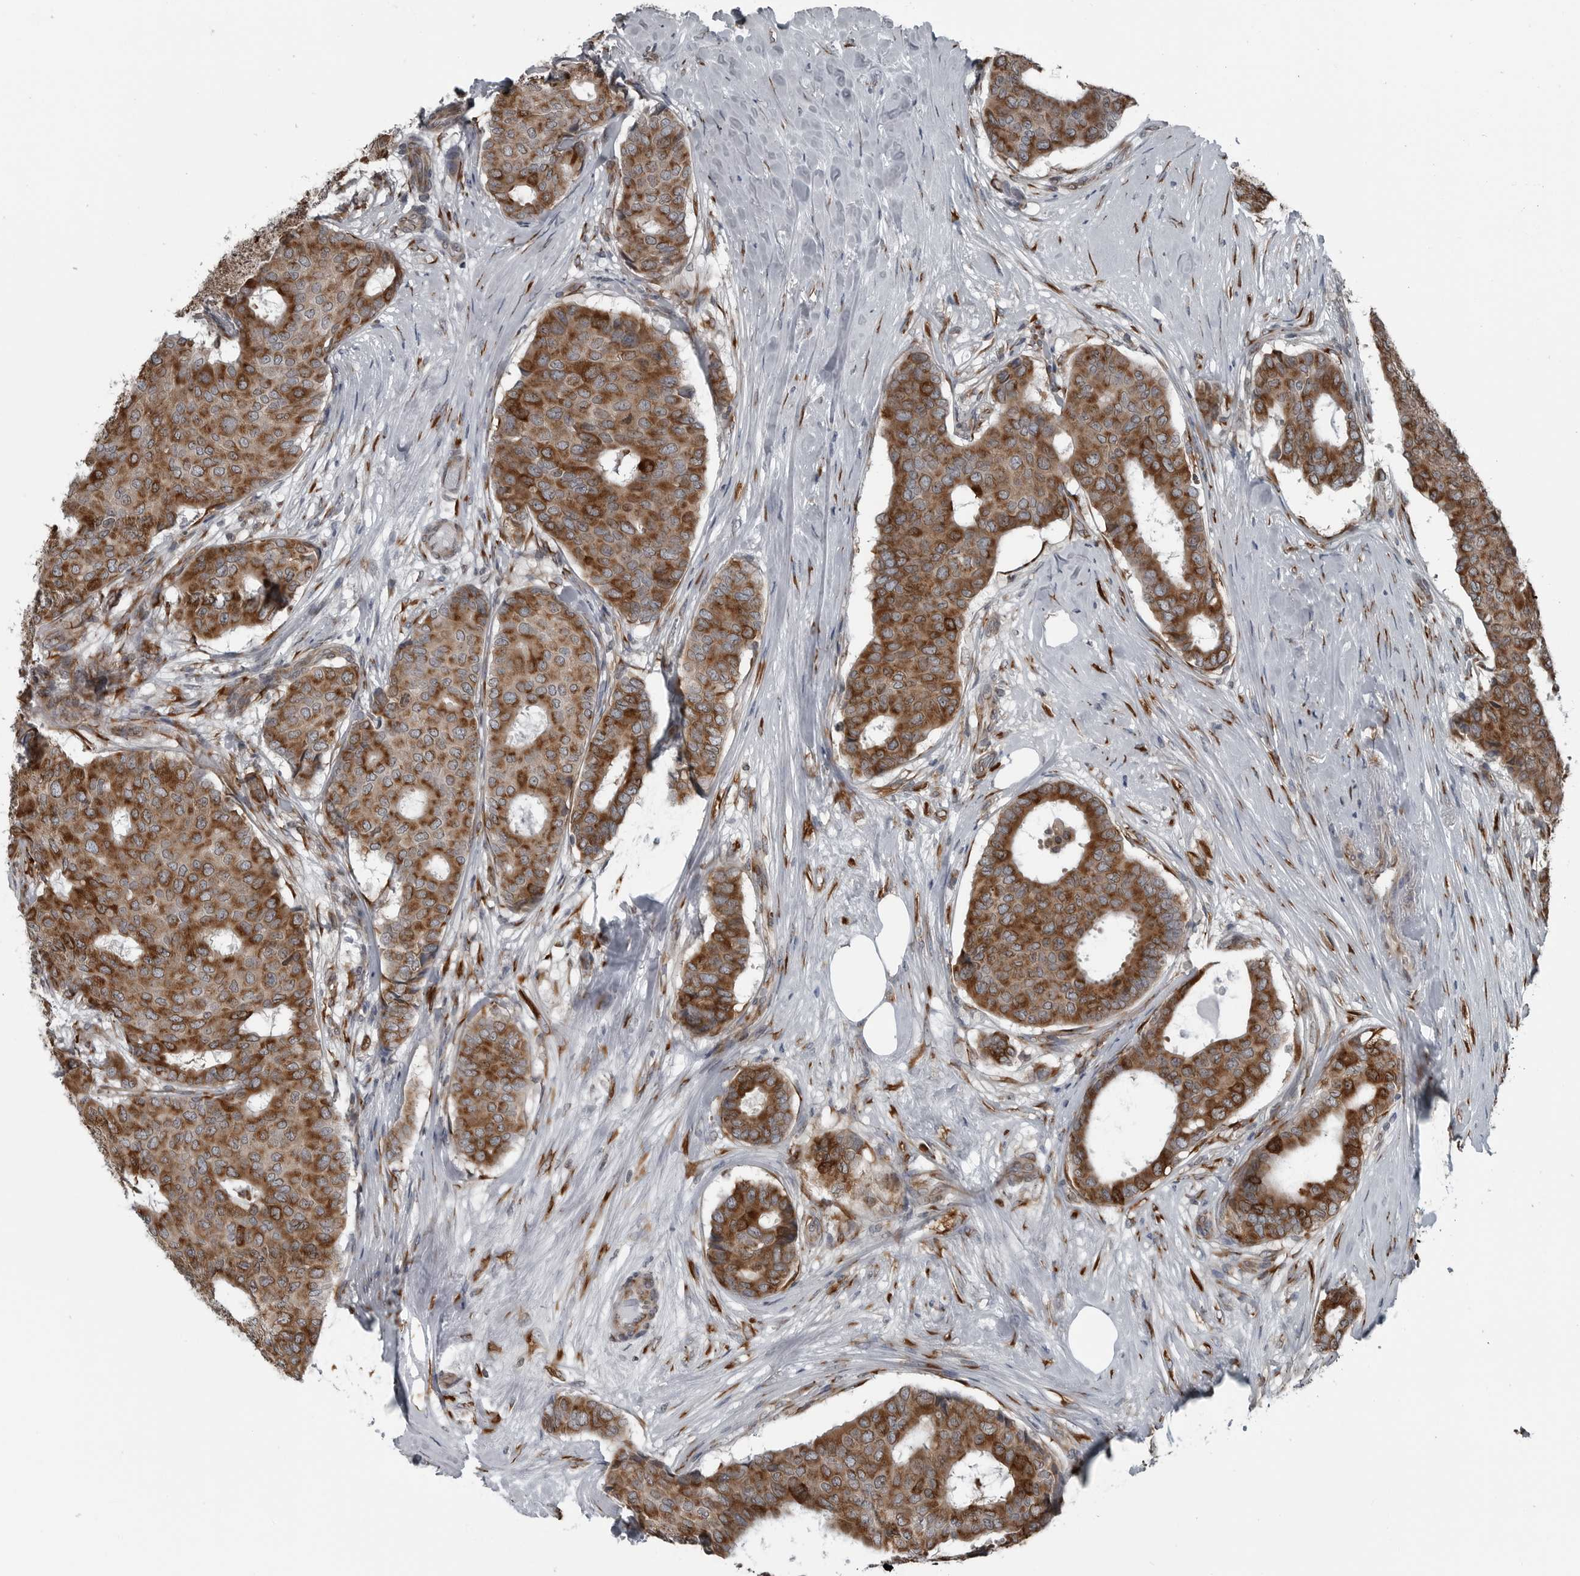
{"staining": {"intensity": "moderate", "quantity": ">75%", "location": "cytoplasmic/membranous"}, "tissue": "breast cancer", "cell_type": "Tumor cells", "image_type": "cancer", "snomed": [{"axis": "morphology", "description": "Duct carcinoma"}, {"axis": "topography", "description": "Breast"}], "caption": "Tumor cells demonstrate moderate cytoplasmic/membranous positivity in approximately >75% of cells in breast cancer.", "gene": "CEP85", "patient": {"sex": "female", "age": 75}}